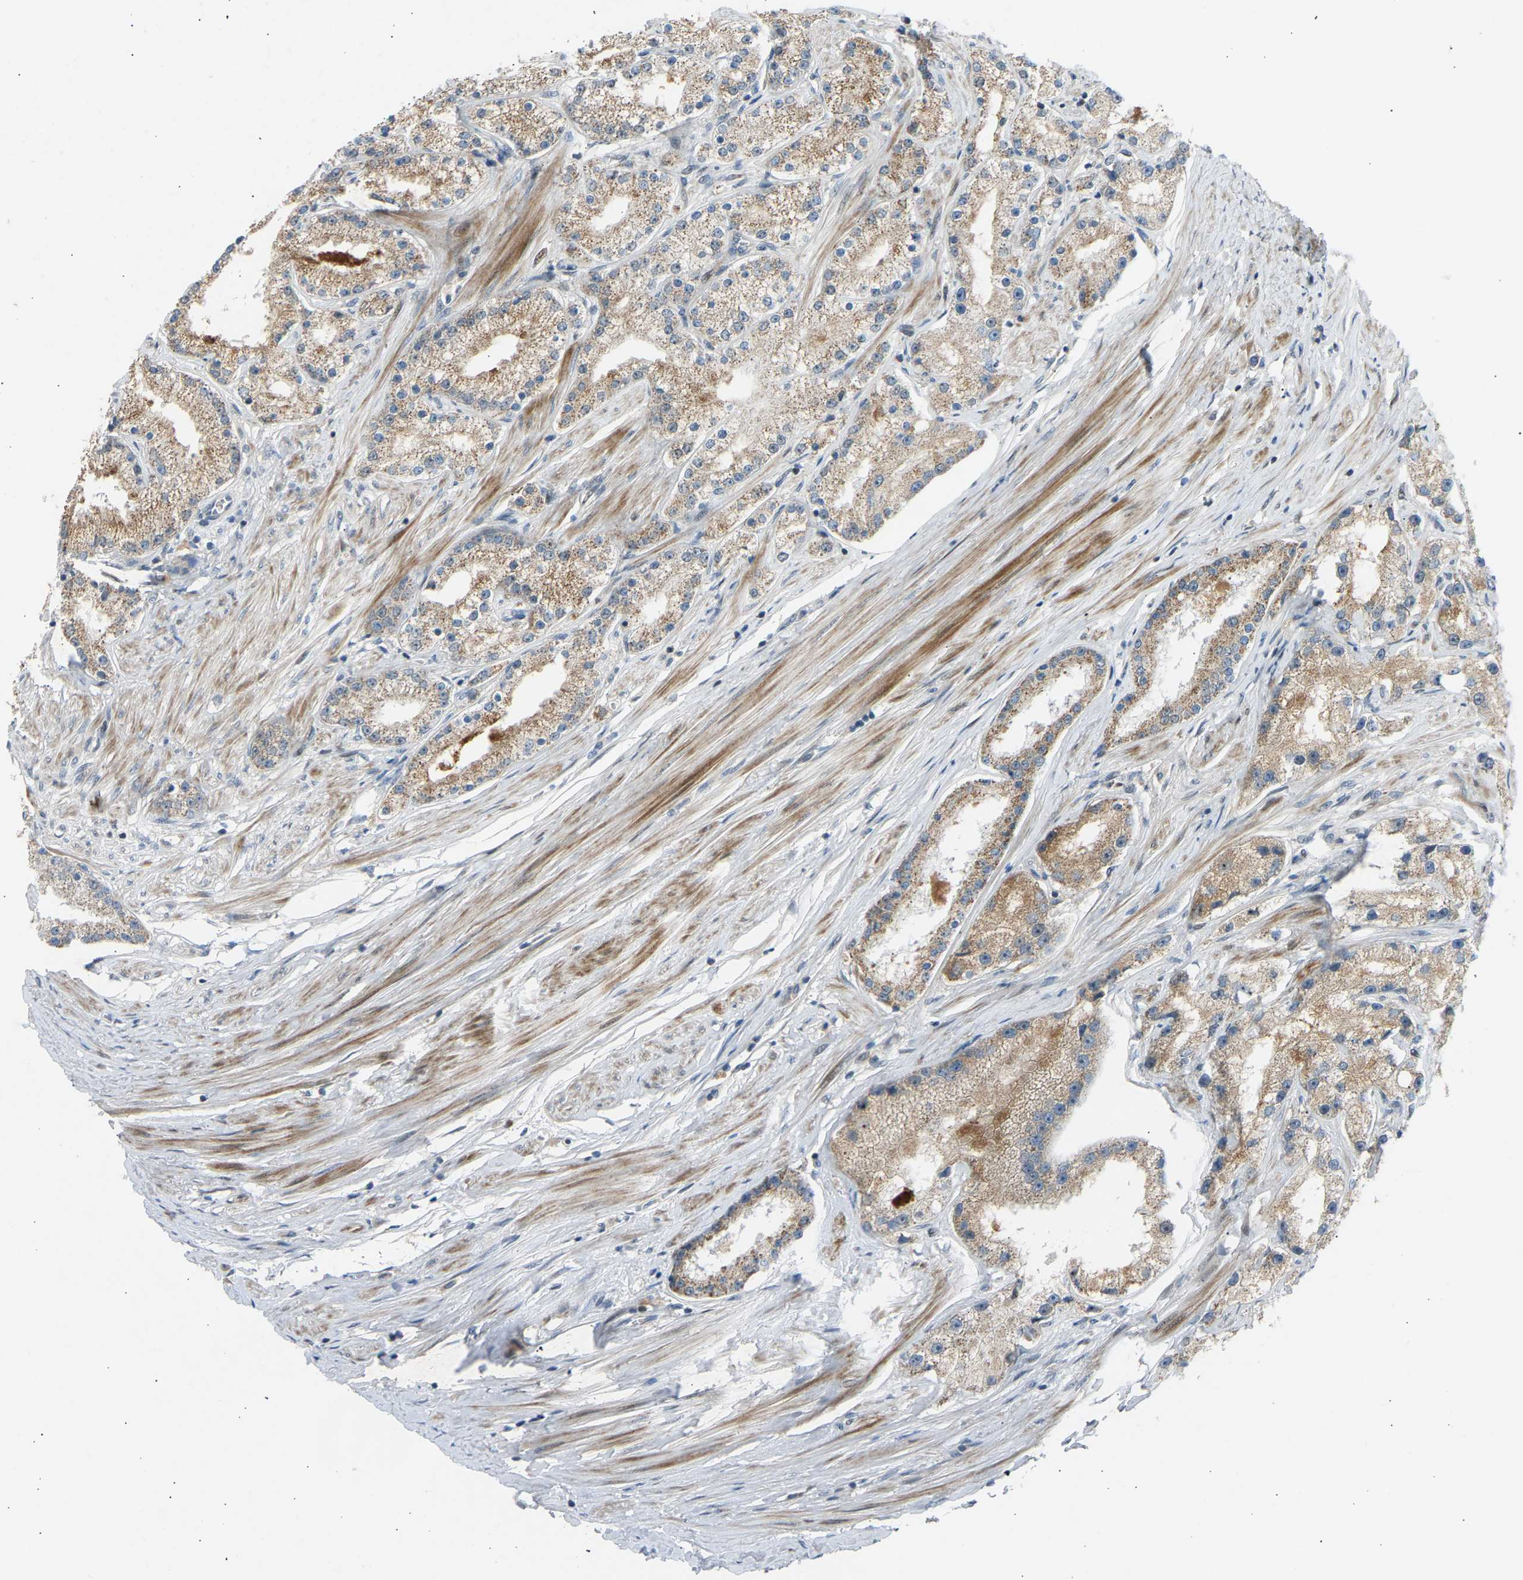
{"staining": {"intensity": "weak", "quantity": ">75%", "location": "cytoplasmic/membranous"}, "tissue": "prostate cancer", "cell_type": "Tumor cells", "image_type": "cancer", "snomed": [{"axis": "morphology", "description": "Adenocarcinoma, Low grade"}, {"axis": "topography", "description": "Prostate"}], "caption": "Immunohistochemical staining of adenocarcinoma (low-grade) (prostate) shows weak cytoplasmic/membranous protein staining in approximately >75% of tumor cells.", "gene": "VPS41", "patient": {"sex": "male", "age": 63}}